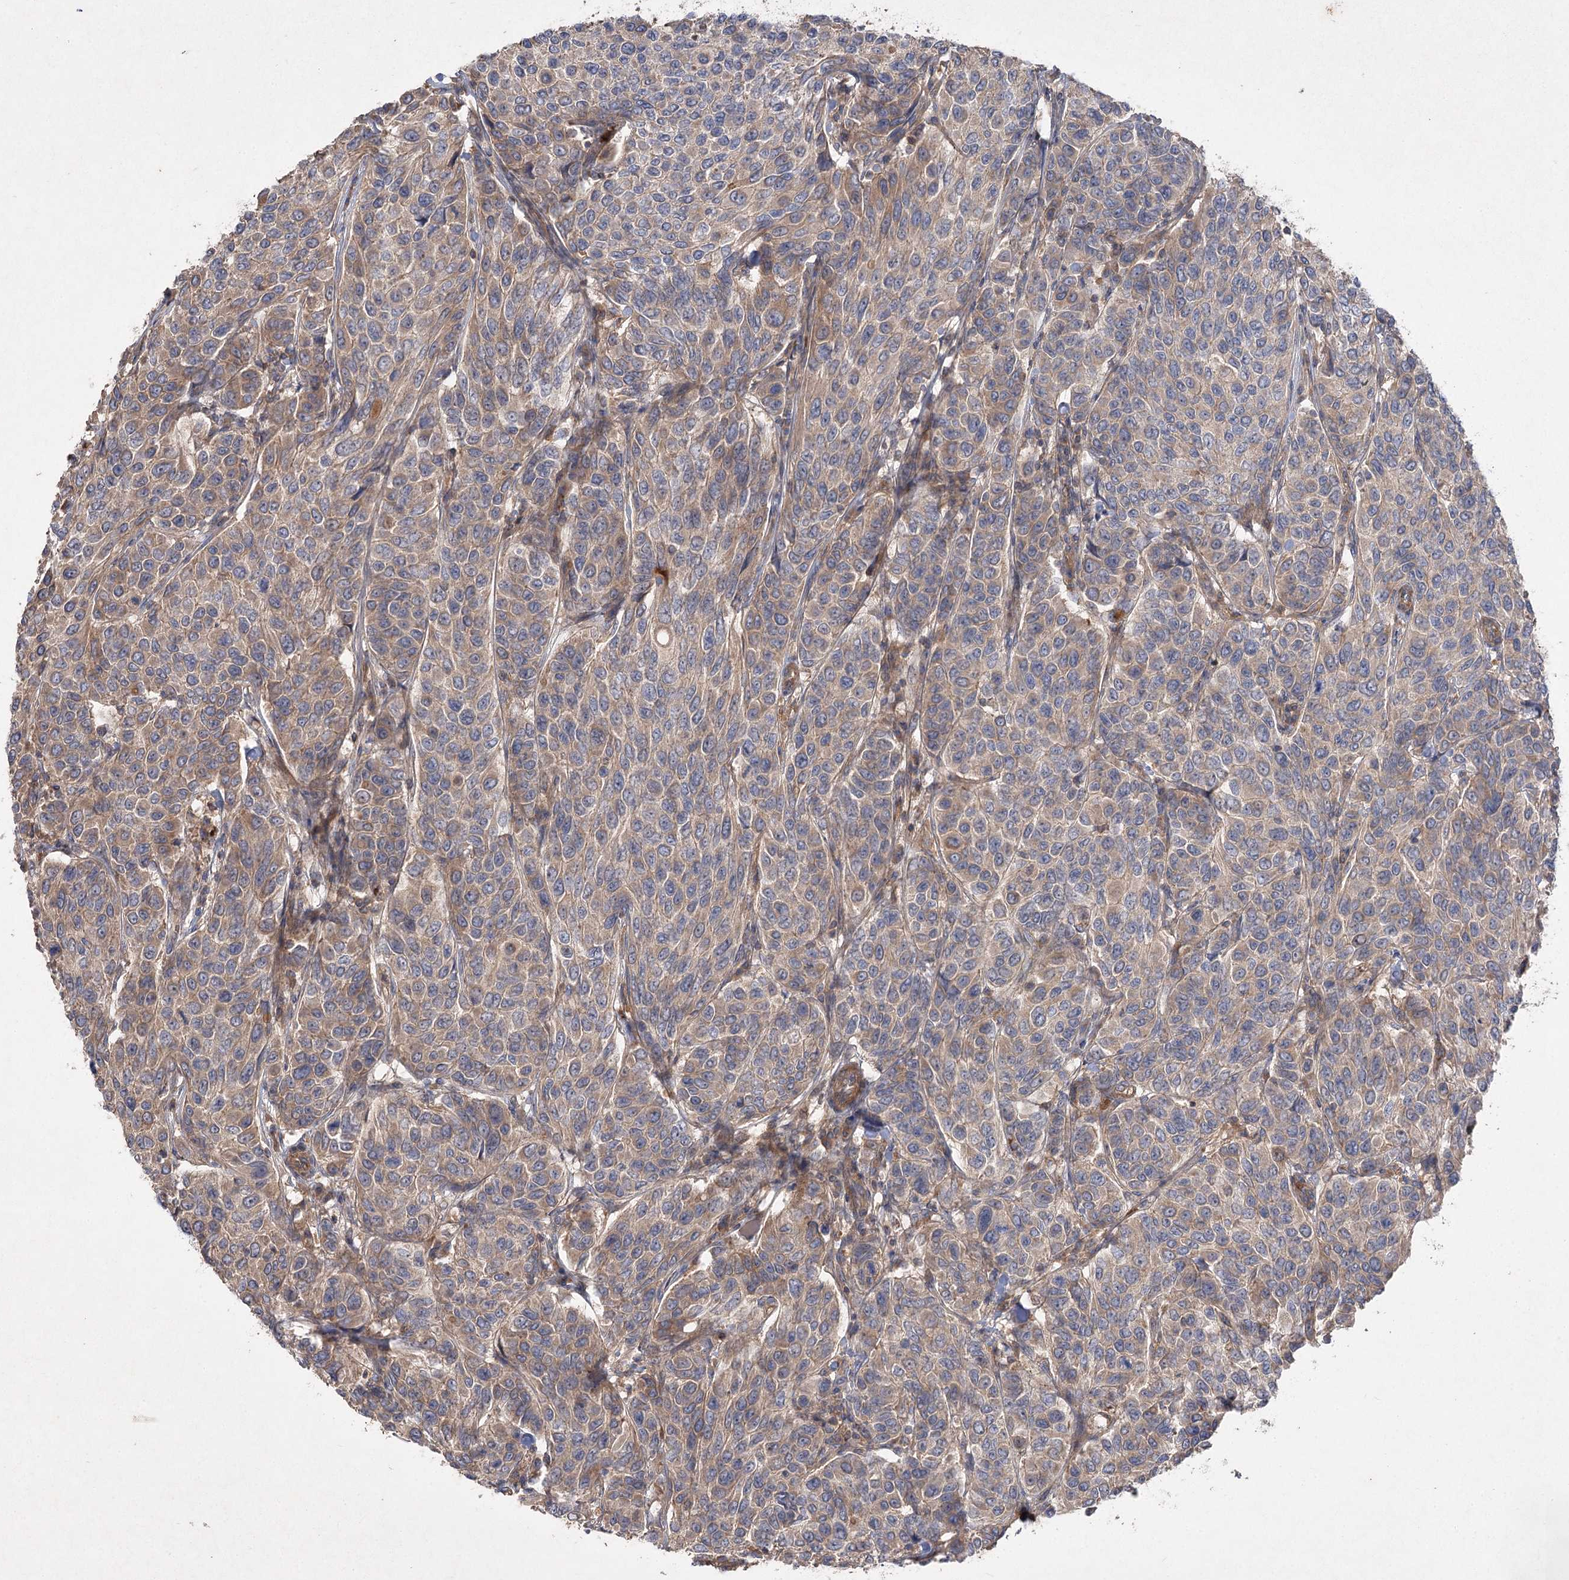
{"staining": {"intensity": "moderate", "quantity": ">75%", "location": "cytoplasmic/membranous"}, "tissue": "breast cancer", "cell_type": "Tumor cells", "image_type": "cancer", "snomed": [{"axis": "morphology", "description": "Duct carcinoma"}, {"axis": "topography", "description": "Breast"}], "caption": "A brown stain highlights moderate cytoplasmic/membranous expression of a protein in human breast cancer (infiltrating ductal carcinoma) tumor cells.", "gene": "KIAA0825", "patient": {"sex": "female", "age": 55}}